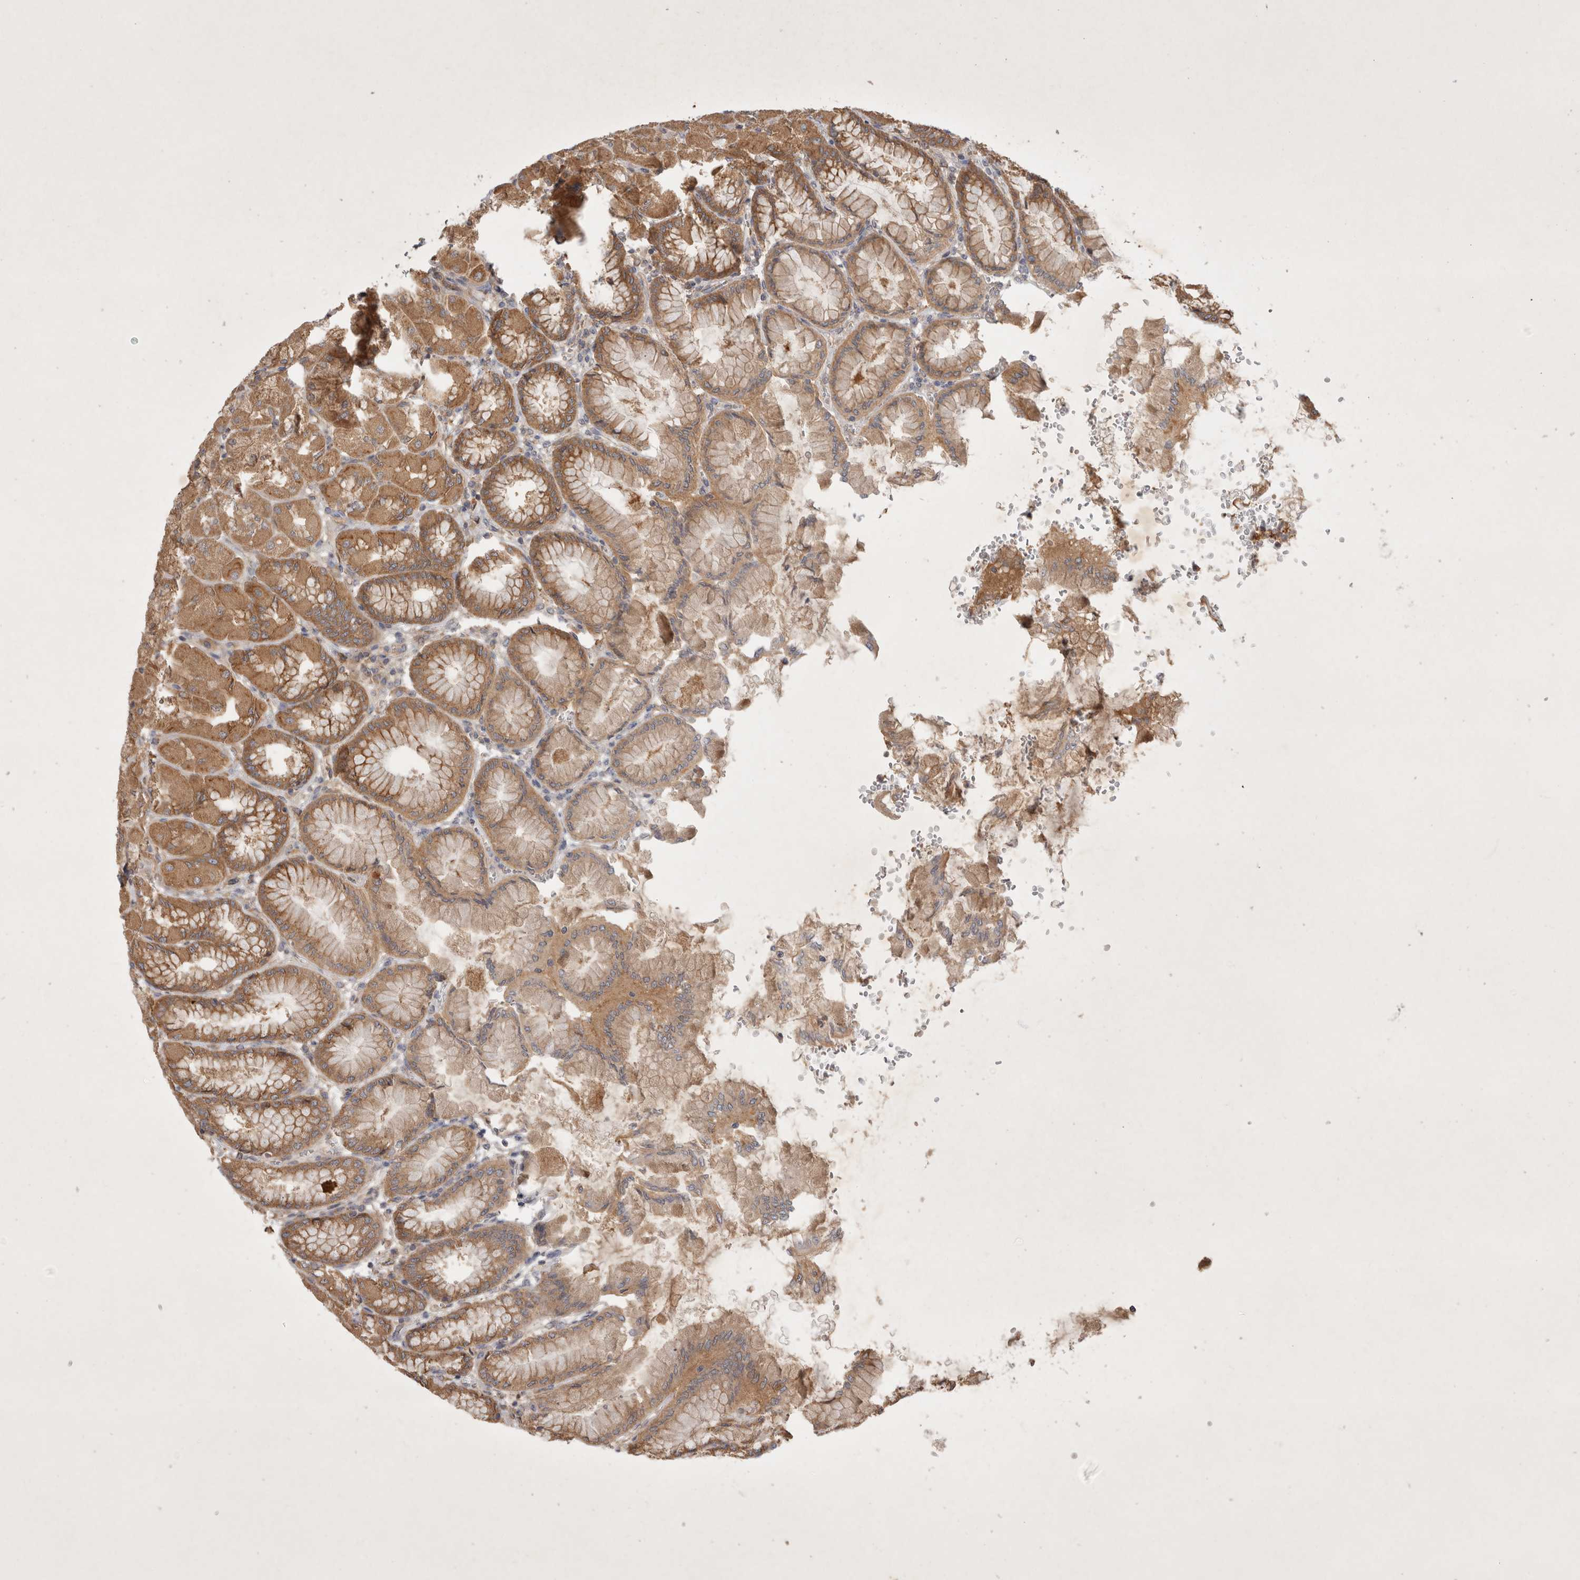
{"staining": {"intensity": "strong", "quantity": ">75%", "location": "cytoplasmic/membranous"}, "tissue": "stomach", "cell_type": "Glandular cells", "image_type": "normal", "snomed": [{"axis": "morphology", "description": "Normal tissue, NOS"}, {"axis": "topography", "description": "Stomach, upper"}], "caption": "Benign stomach reveals strong cytoplasmic/membranous staining in approximately >75% of glandular cells.", "gene": "YES1", "patient": {"sex": "female", "age": 56}}